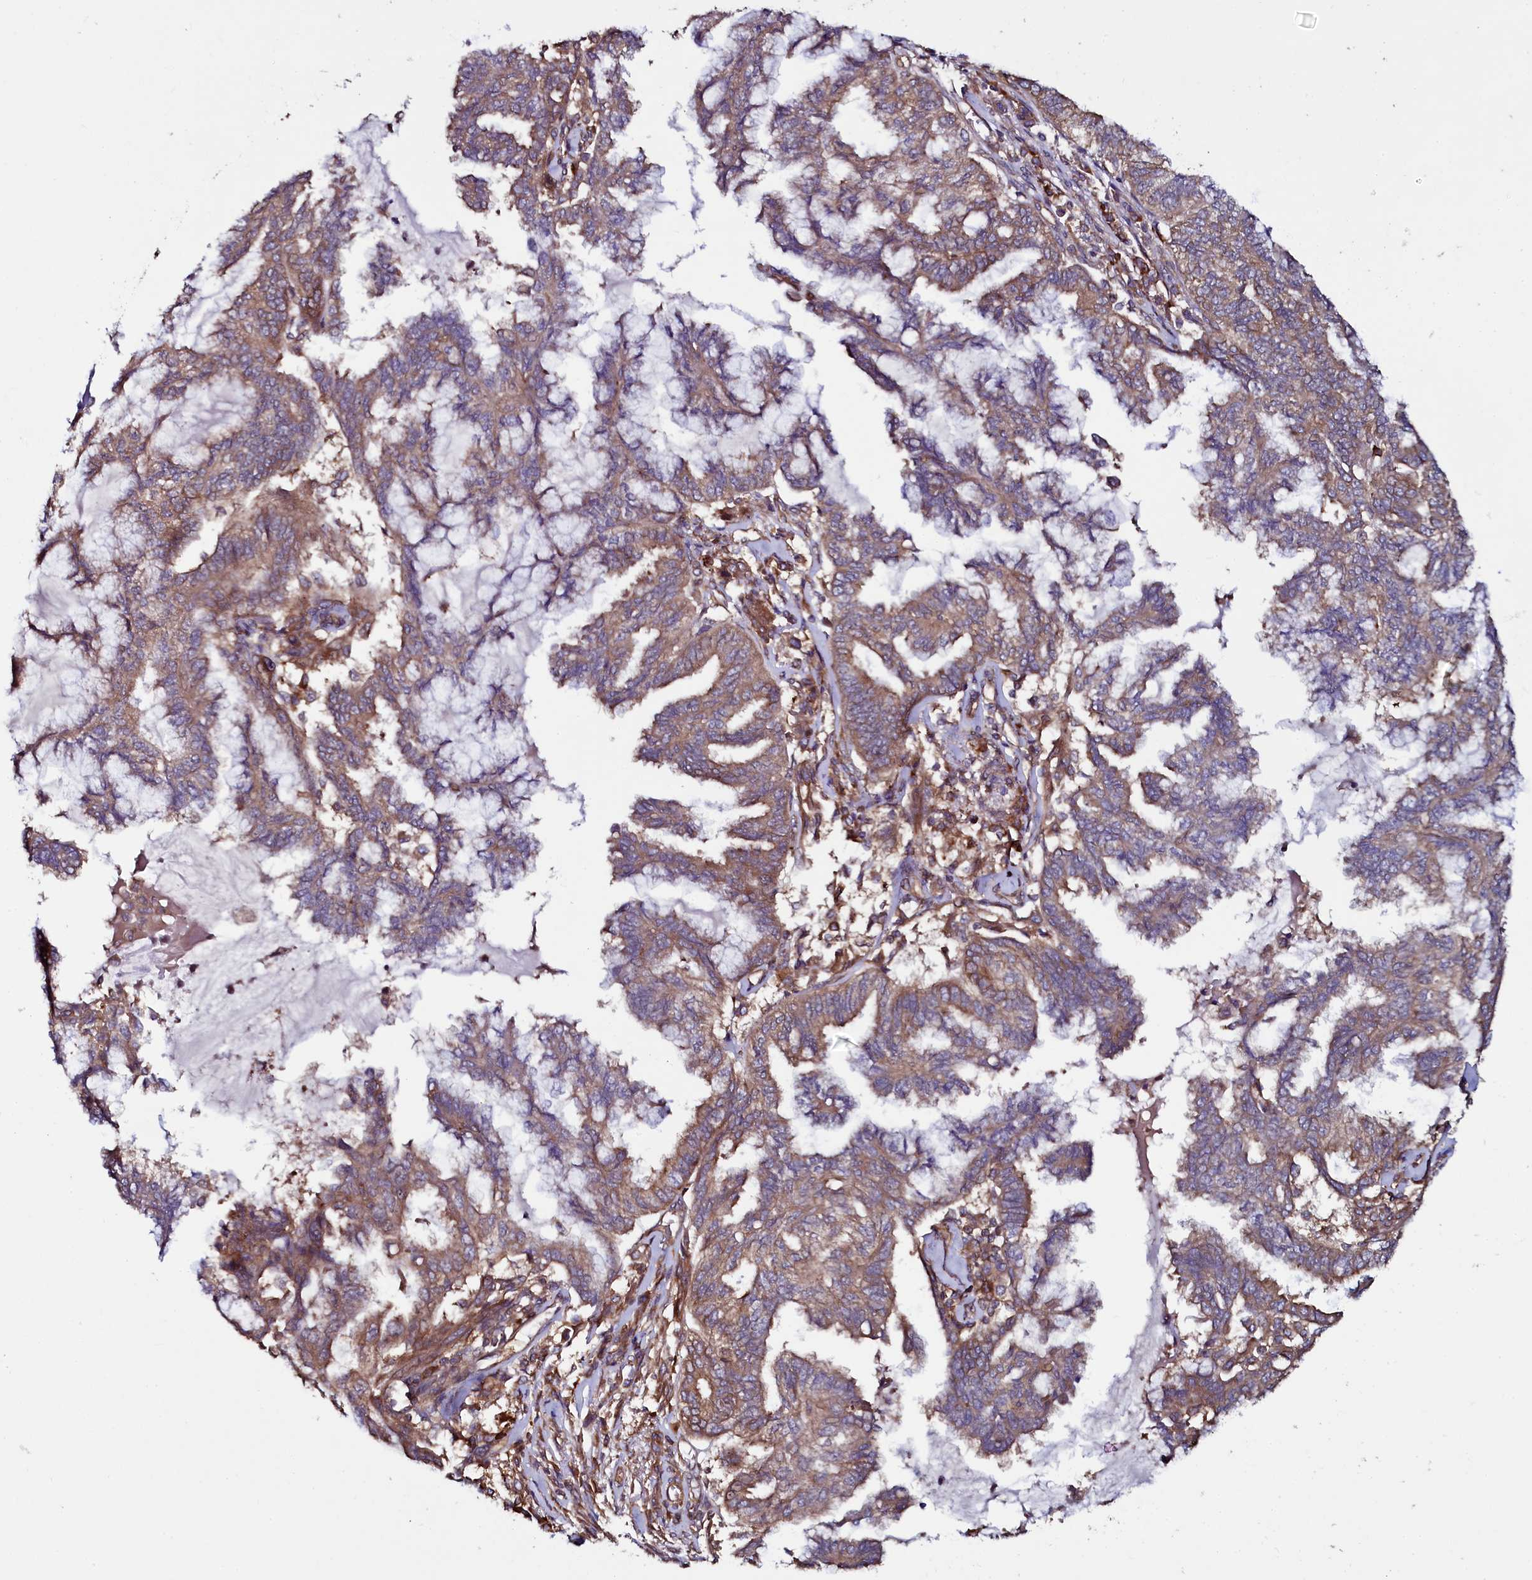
{"staining": {"intensity": "moderate", "quantity": "25%-75%", "location": "cytoplasmic/membranous"}, "tissue": "endometrial cancer", "cell_type": "Tumor cells", "image_type": "cancer", "snomed": [{"axis": "morphology", "description": "Adenocarcinoma, NOS"}, {"axis": "topography", "description": "Endometrium"}], "caption": "Immunohistochemical staining of adenocarcinoma (endometrial) demonstrates medium levels of moderate cytoplasmic/membranous protein expression in approximately 25%-75% of tumor cells.", "gene": "USPL1", "patient": {"sex": "female", "age": 86}}